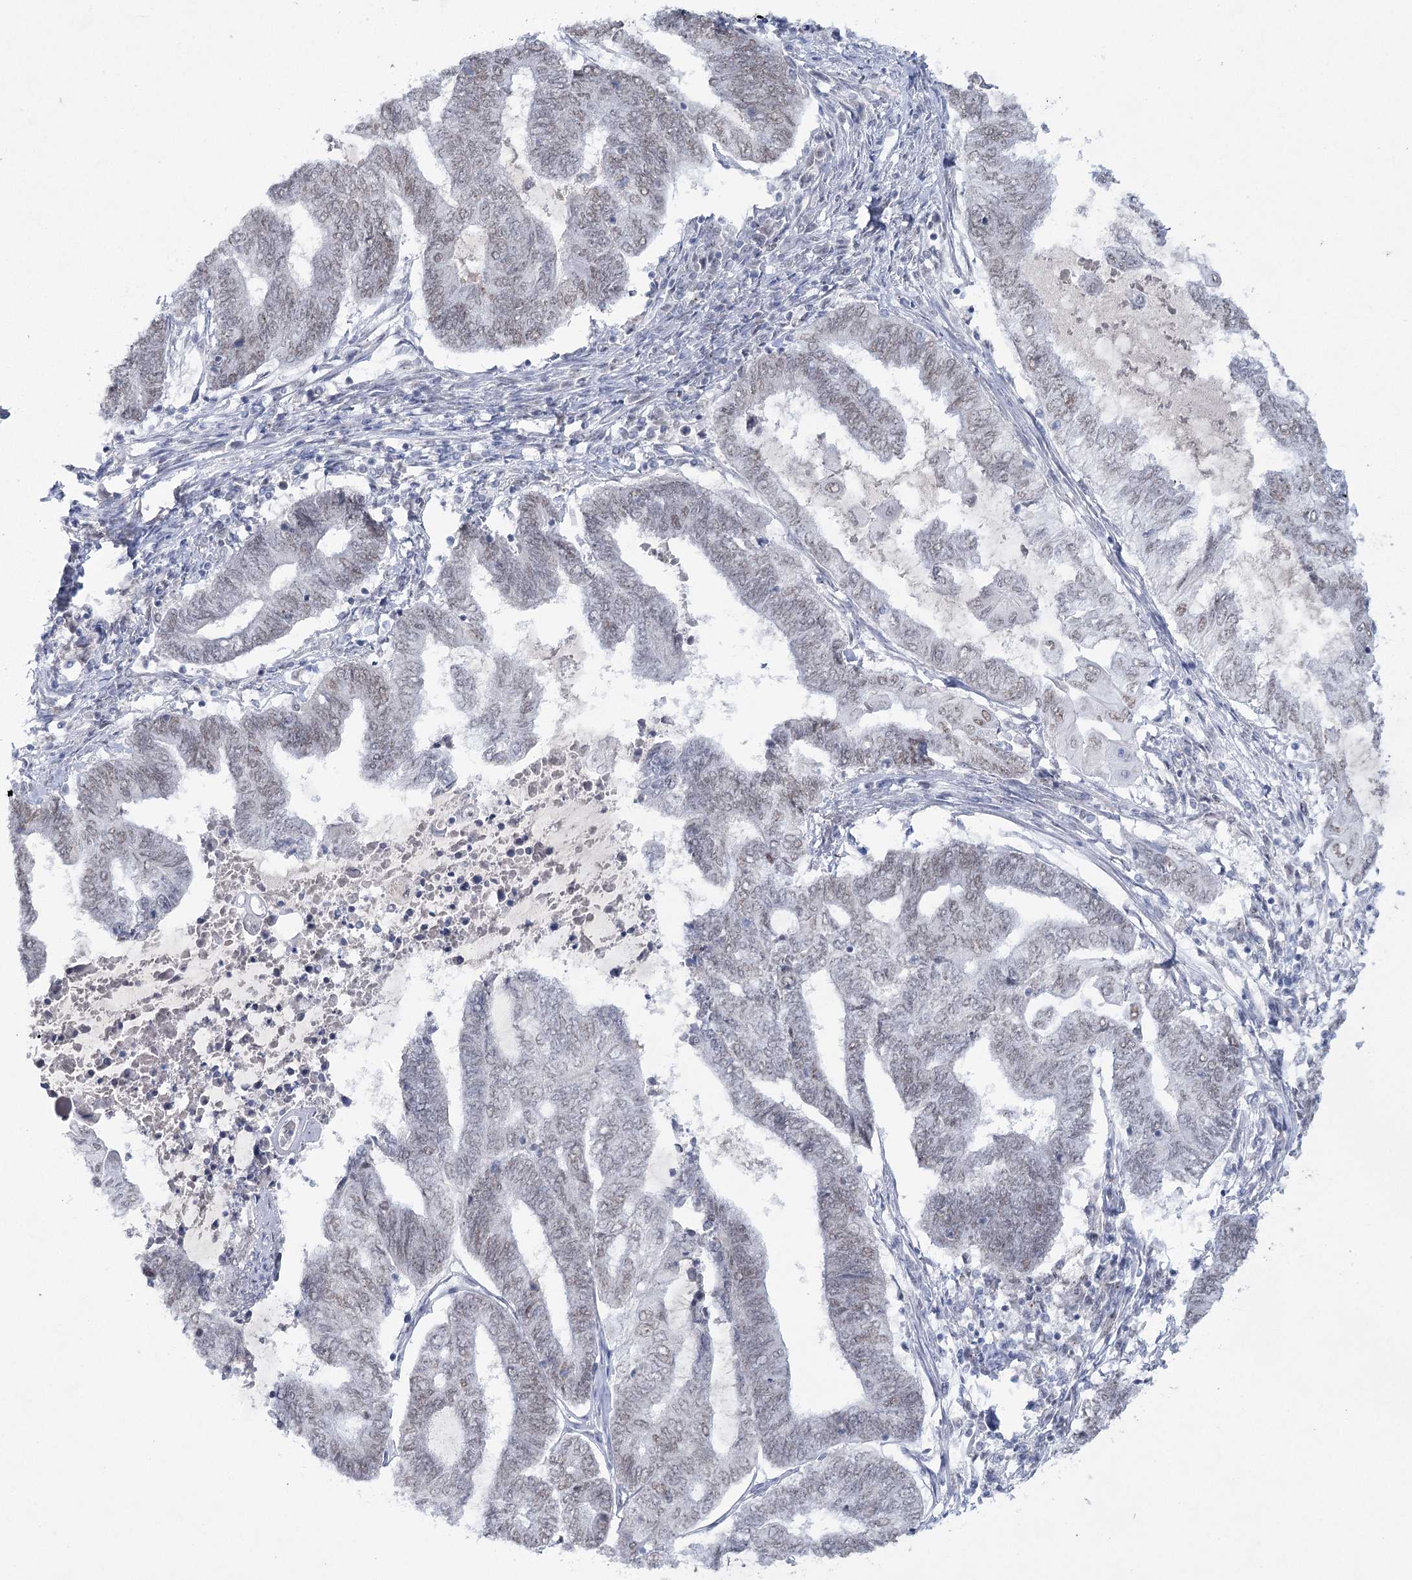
{"staining": {"intensity": "weak", "quantity": ">75%", "location": "nuclear"}, "tissue": "endometrial cancer", "cell_type": "Tumor cells", "image_type": "cancer", "snomed": [{"axis": "morphology", "description": "Adenocarcinoma, NOS"}, {"axis": "topography", "description": "Uterus"}, {"axis": "topography", "description": "Endometrium"}], "caption": "Endometrial cancer tissue displays weak nuclear positivity in about >75% of tumor cells, visualized by immunohistochemistry.", "gene": "ZC3H8", "patient": {"sex": "female", "age": 70}}